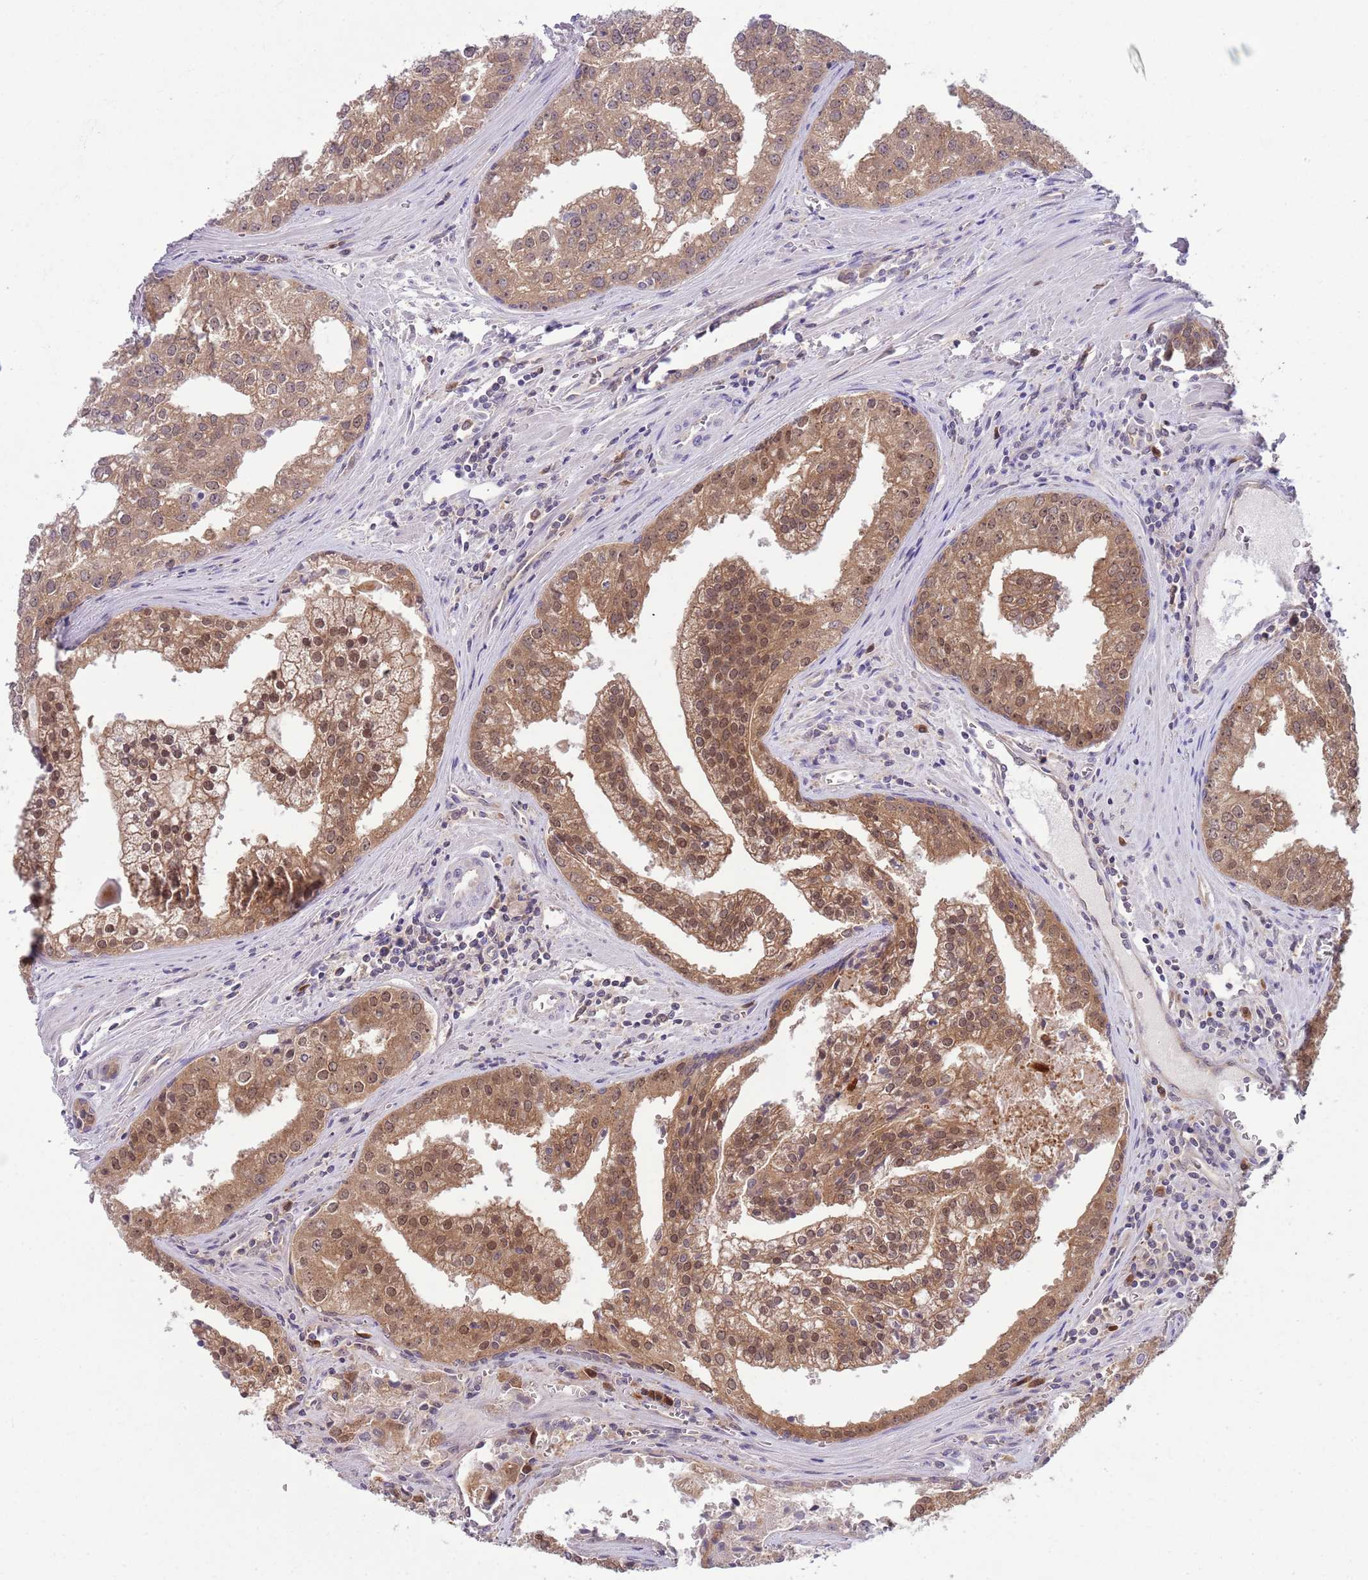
{"staining": {"intensity": "moderate", "quantity": ">75%", "location": "cytoplasmic/membranous,nuclear"}, "tissue": "prostate cancer", "cell_type": "Tumor cells", "image_type": "cancer", "snomed": [{"axis": "morphology", "description": "Adenocarcinoma, High grade"}, {"axis": "topography", "description": "Prostate"}], "caption": "High-magnification brightfield microscopy of prostate cancer (adenocarcinoma (high-grade)) stained with DAB (3,3'-diaminobenzidine) (brown) and counterstained with hematoxylin (blue). tumor cells exhibit moderate cytoplasmic/membranous and nuclear staining is identified in approximately>75% of cells.", "gene": "COPE", "patient": {"sex": "male", "age": 68}}